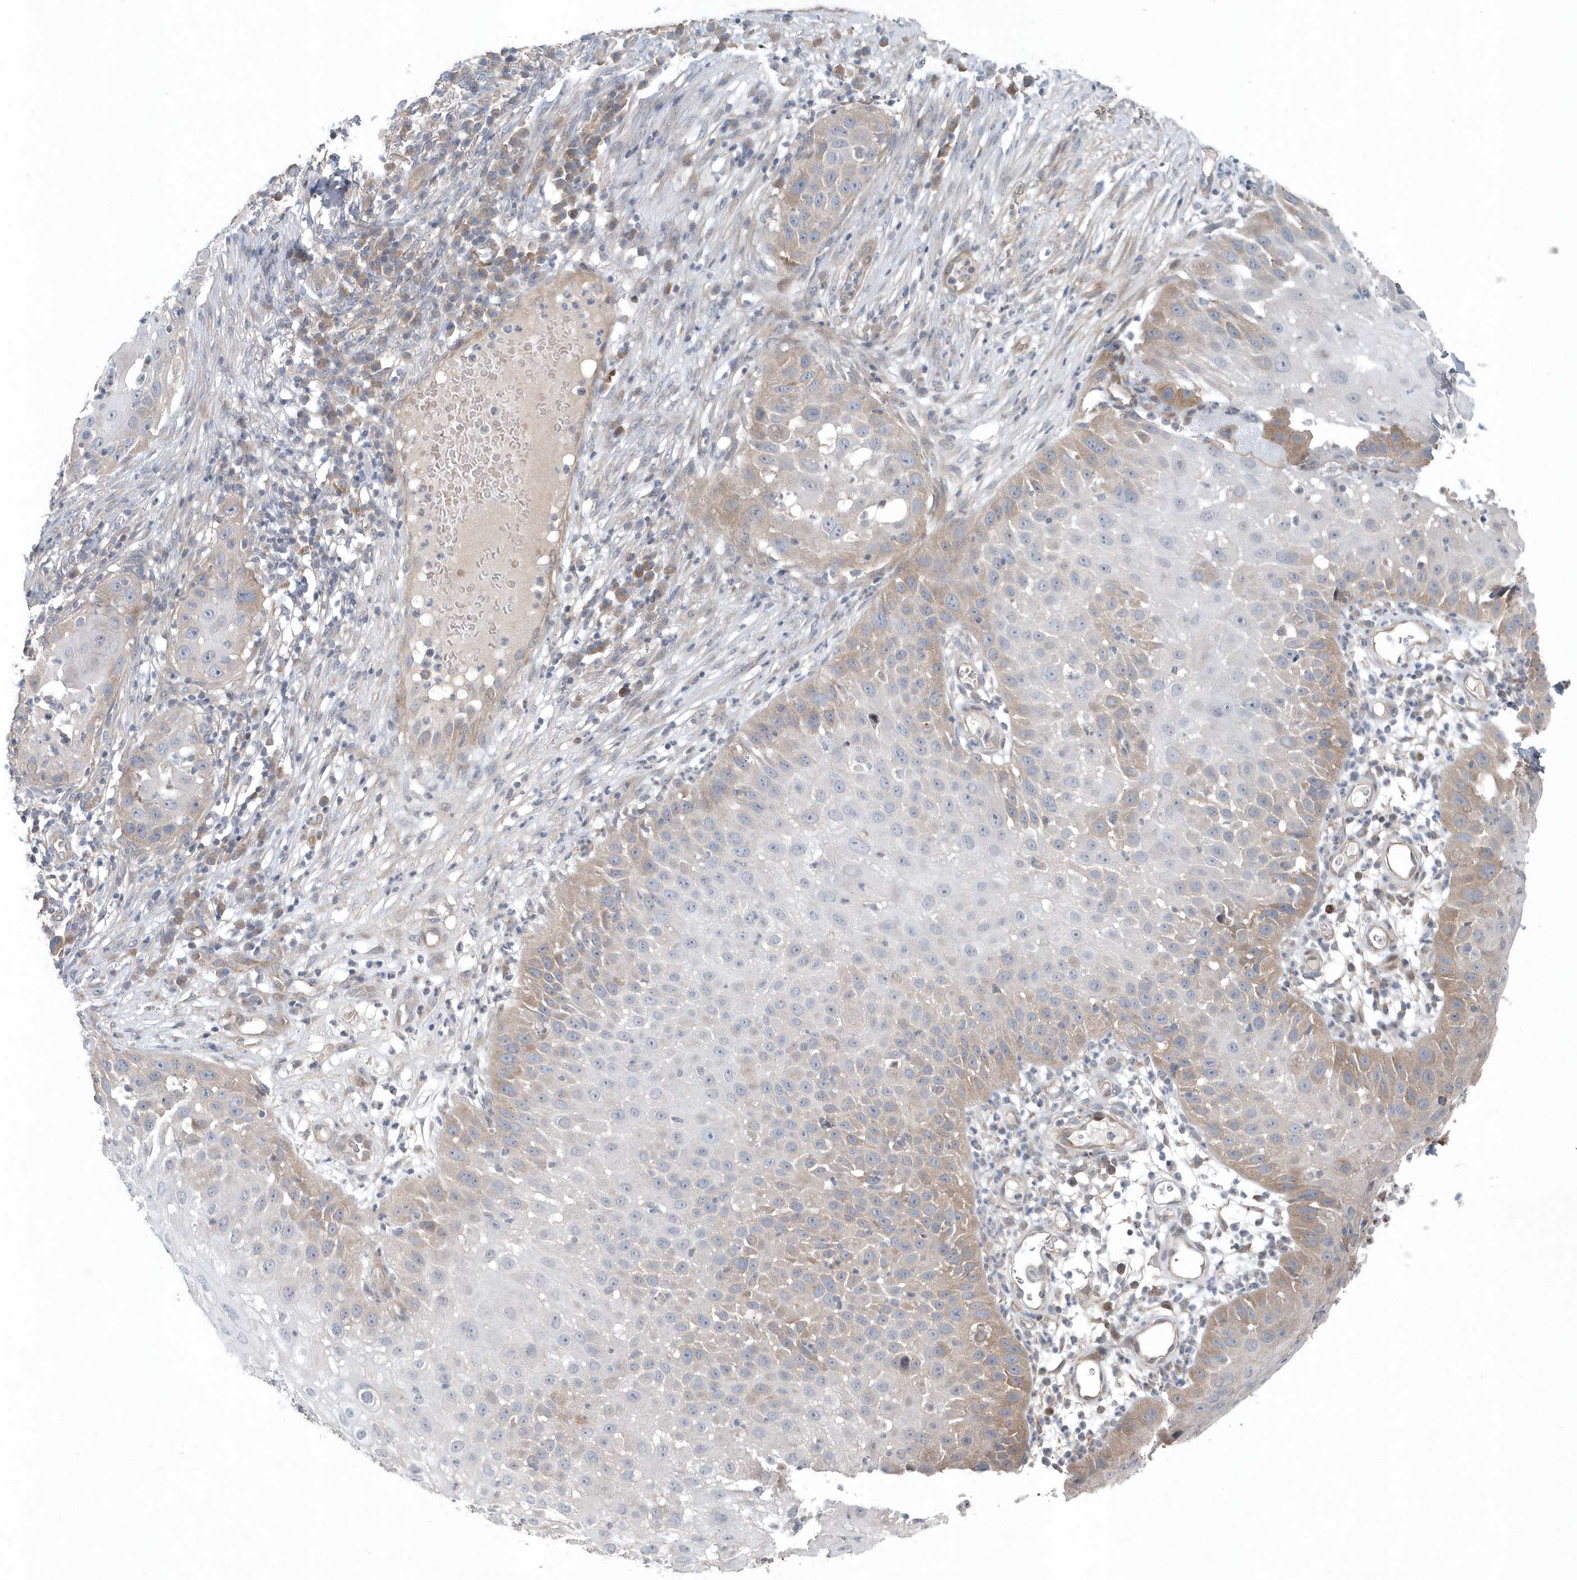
{"staining": {"intensity": "weak", "quantity": "25%-75%", "location": "cytoplasmic/membranous"}, "tissue": "skin cancer", "cell_type": "Tumor cells", "image_type": "cancer", "snomed": [{"axis": "morphology", "description": "Squamous cell carcinoma, NOS"}, {"axis": "topography", "description": "Skin"}], "caption": "A histopathology image of human squamous cell carcinoma (skin) stained for a protein displays weak cytoplasmic/membranous brown staining in tumor cells. The staining is performed using DAB brown chromogen to label protein expression. The nuclei are counter-stained blue using hematoxylin.", "gene": "MCC", "patient": {"sex": "female", "age": 44}}